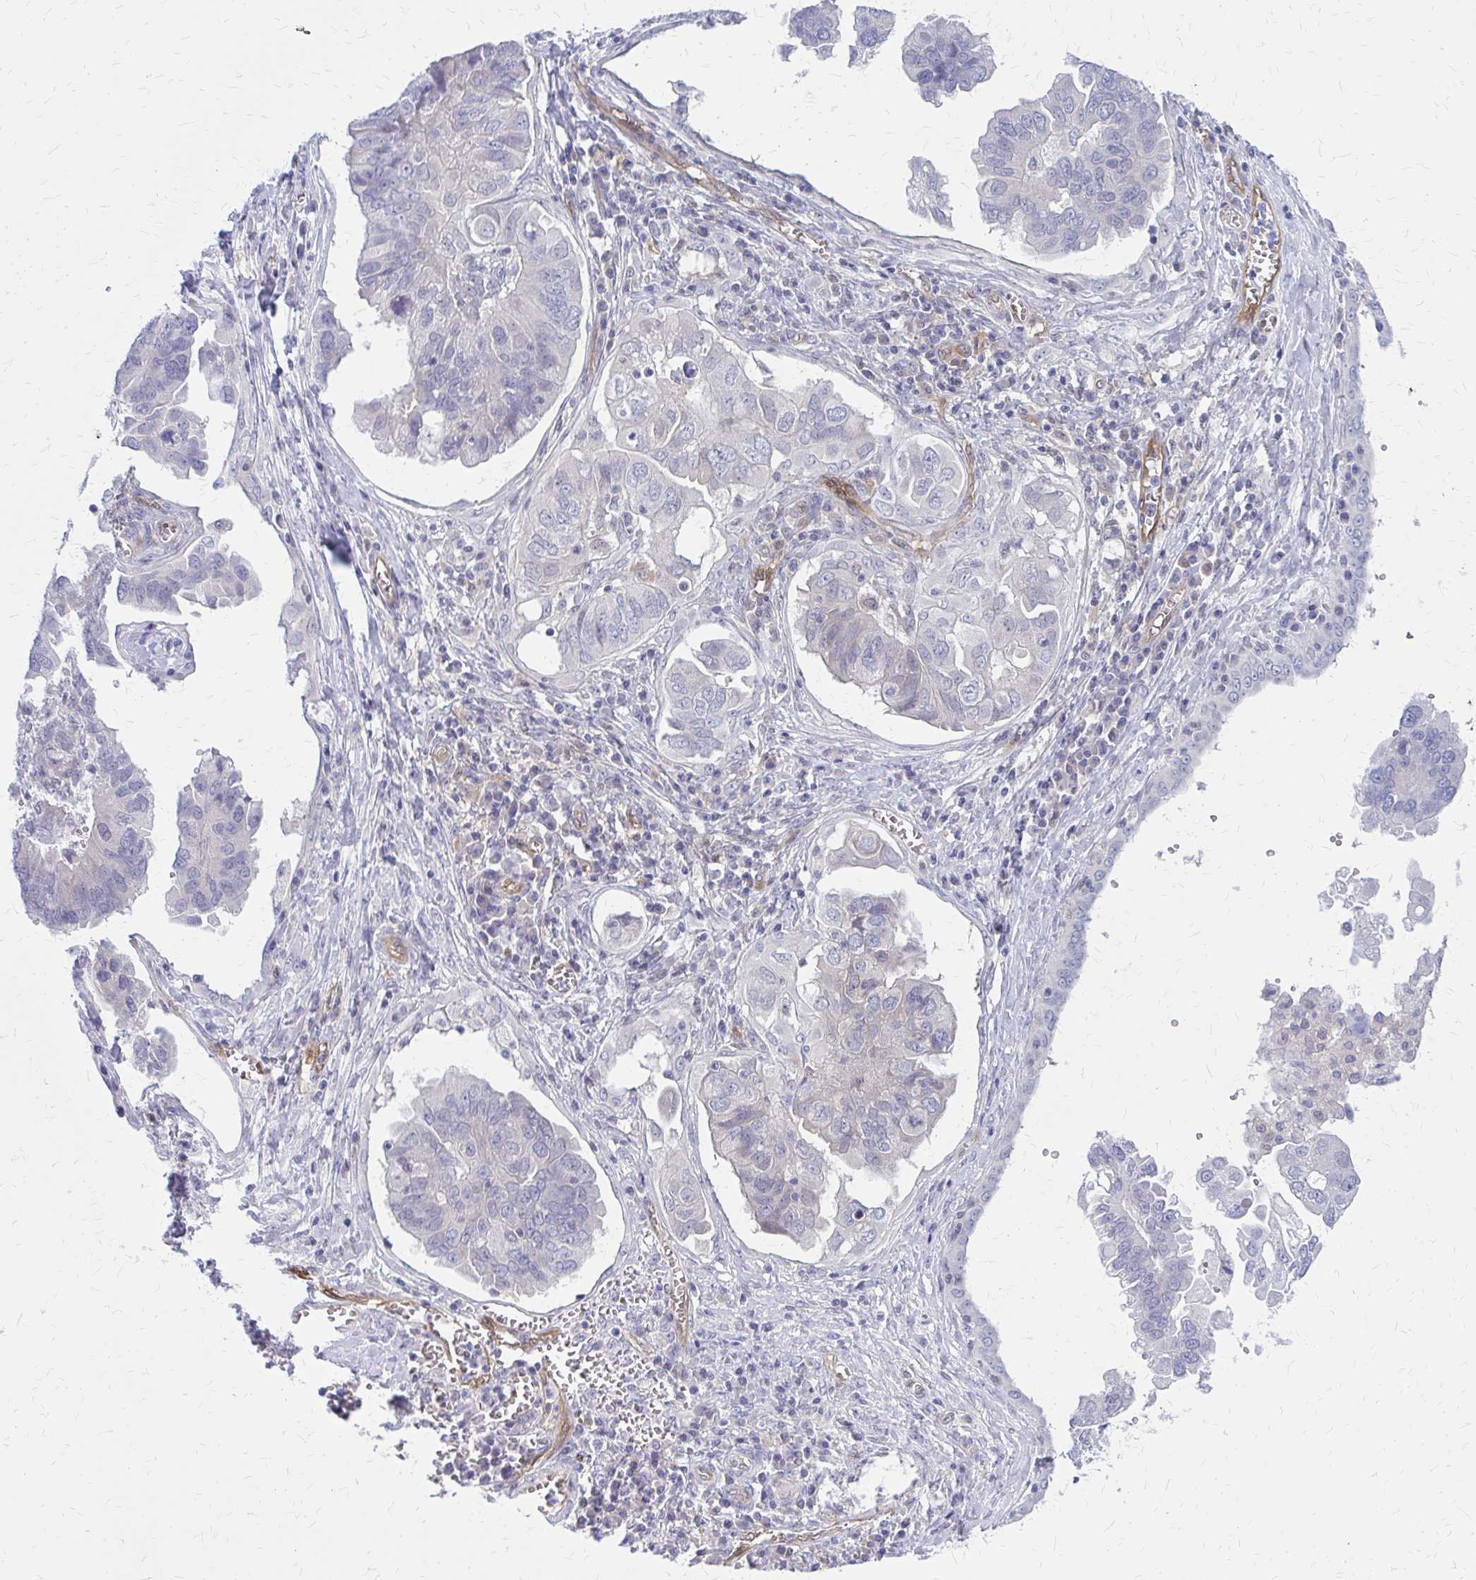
{"staining": {"intensity": "negative", "quantity": "none", "location": "none"}, "tissue": "ovarian cancer", "cell_type": "Tumor cells", "image_type": "cancer", "snomed": [{"axis": "morphology", "description": "Cystadenocarcinoma, serous, NOS"}, {"axis": "topography", "description": "Ovary"}], "caption": "An immunohistochemistry photomicrograph of ovarian cancer is shown. There is no staining in tumor cells of ovarian cancer.", "gene": "CLIC2", "patient": {"sex": "female", "age": 79}}